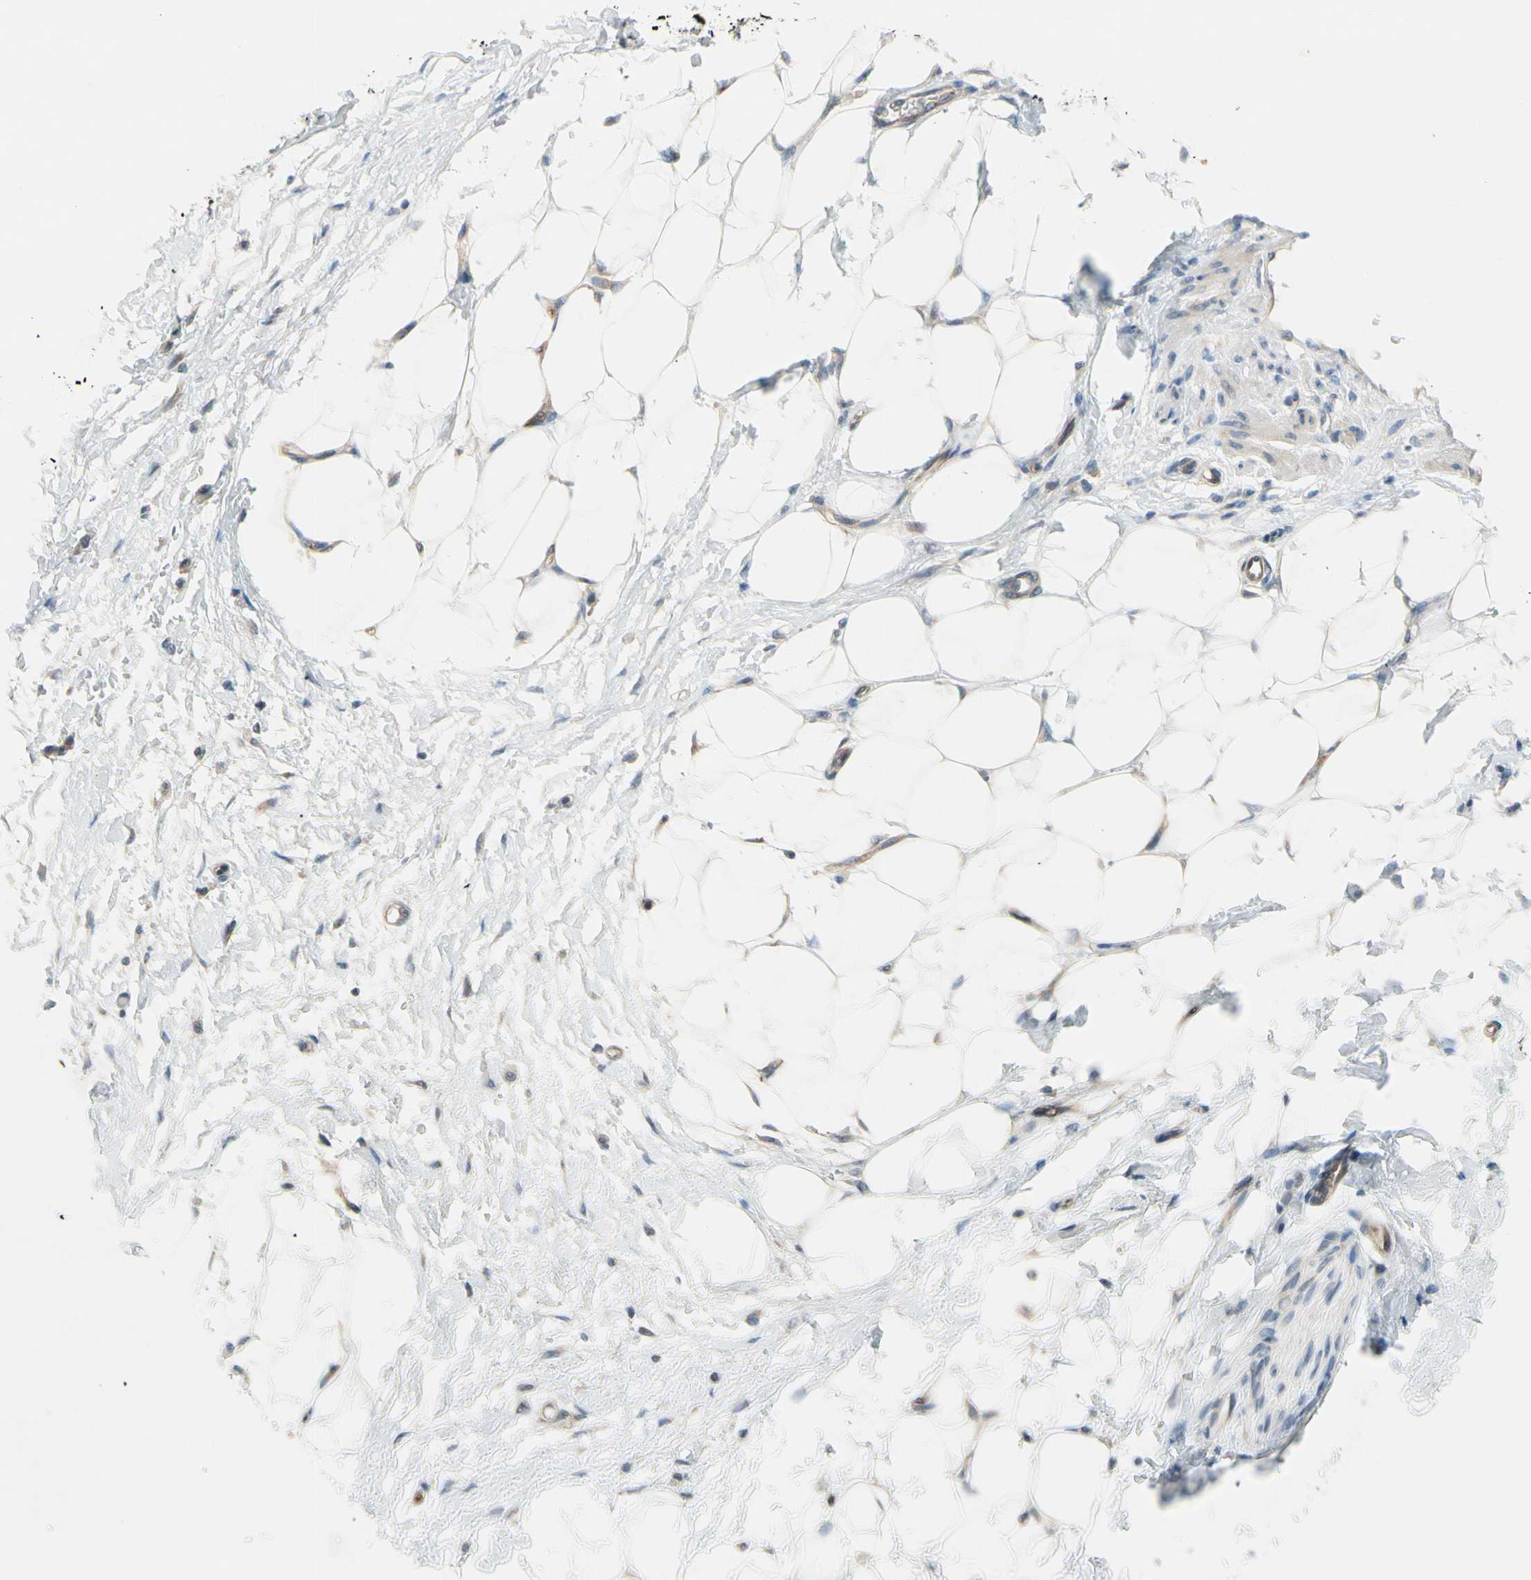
{"staining": {"intensity": "moderate", "quantity": "25%-75%", "location": "nuclear"}, "tissue": "adipose tissue", "cell_type": "Adipocytes", "image_type": "normal", "snomed": [{"axis": "morphology", "description": "Normal tissue, NOS"}, {"axis": "morphology", "description": "Urothelial carcinoma, High grade"}, {"axis": "topography", "description": "Vascular tissue"}, {"axis": "topography", "description": "Urinary bladder"}], "caption": "IHC micrograph of benign adipose tissue: adipose tissue stained using immunohistochemistry (IHC) shows medium levels of moderate protein expression localized specifically in the nuclear of adipocytes, appearing as a nuclear brown color.", "gene": "CFAP36", "patient": {"sex": "female", "age": 56}}